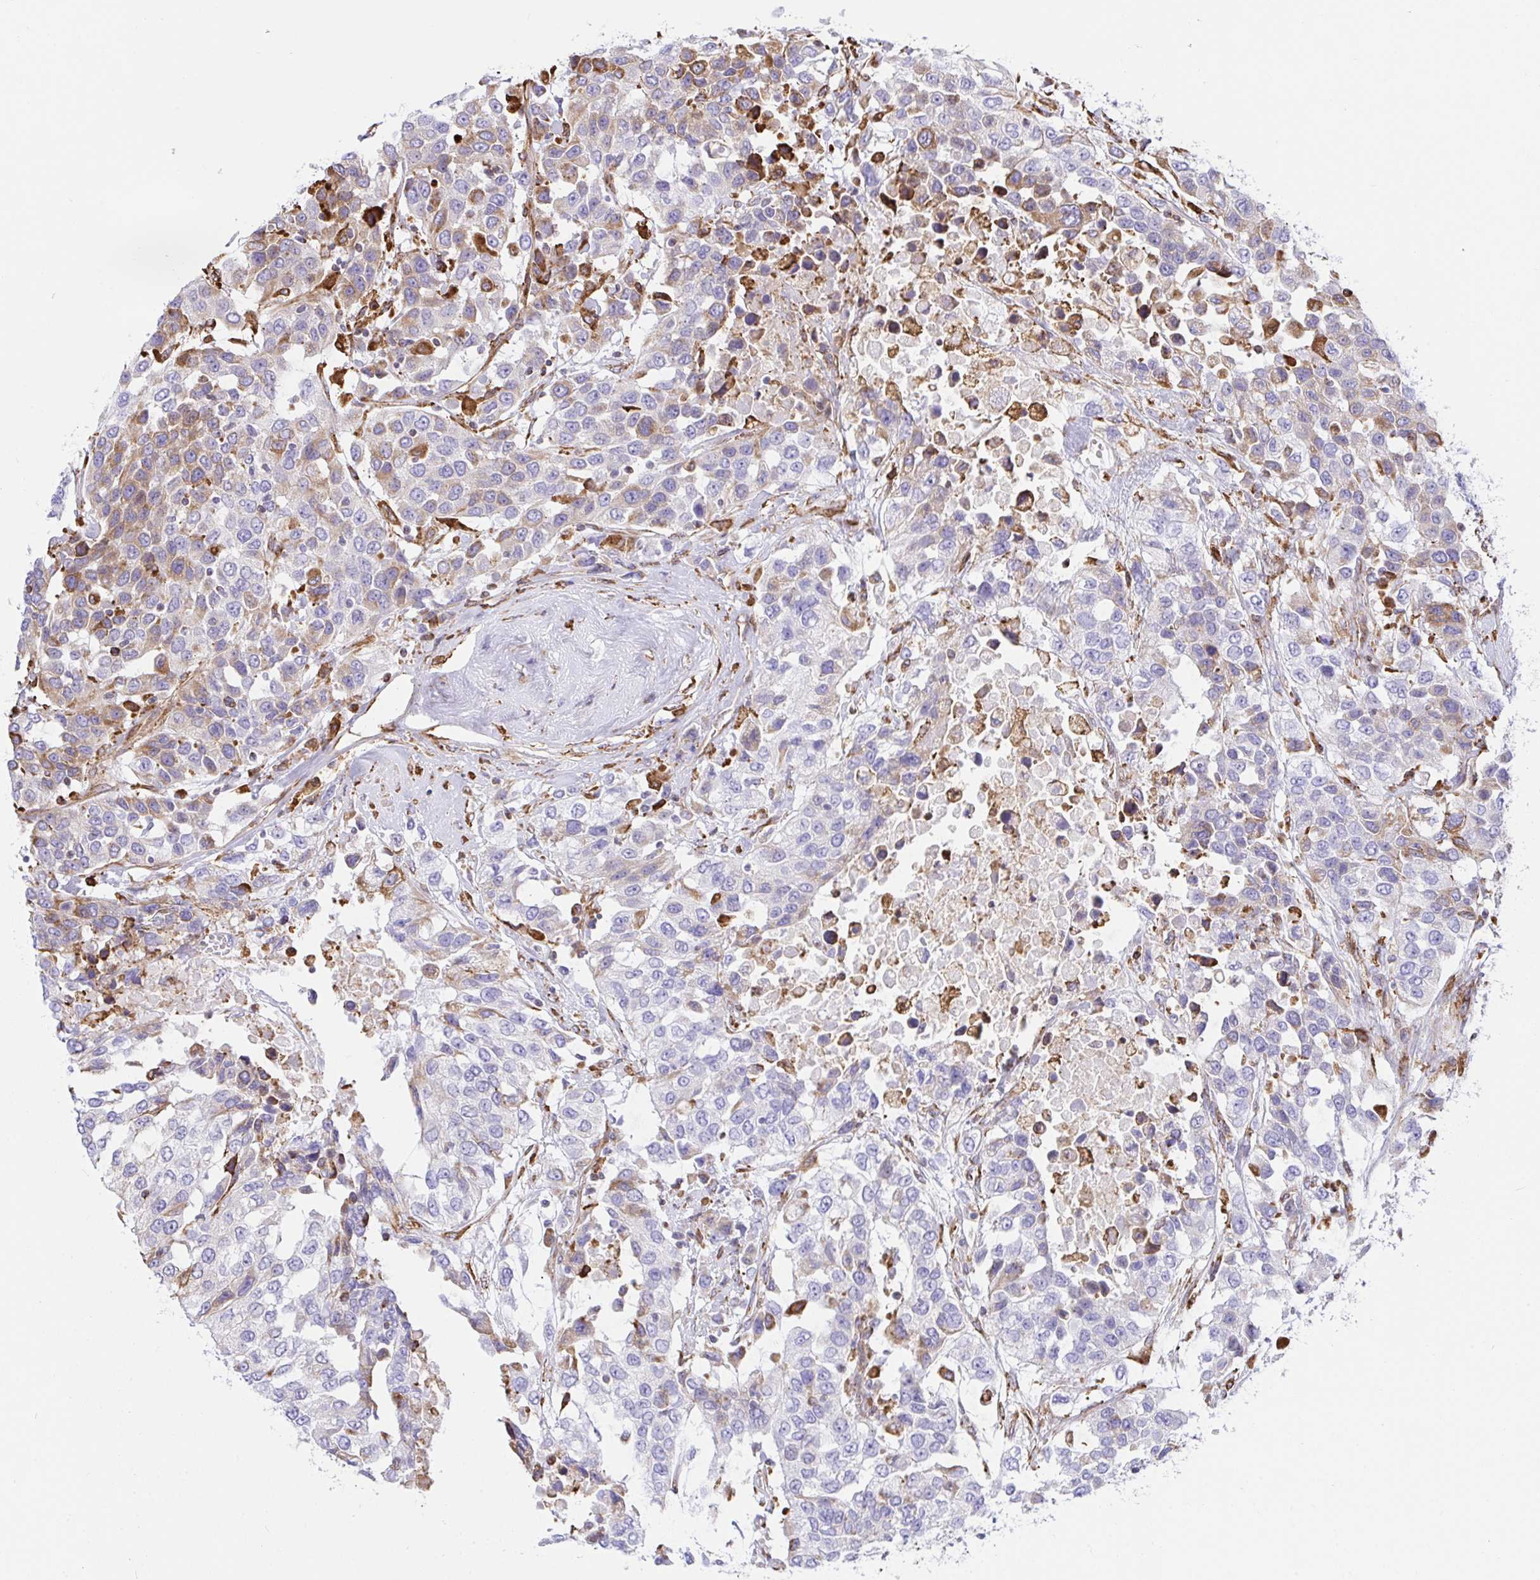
{"staining": {"intensity": "weak", "quantity": "<25%", "location": "cytoplasmic/membranous"}, "tissue": "urothelial cancer", "cell_type": "Tumor cells", "image_type": "cancer", "snomed": [{"axis": "morphology", "description": "Urothelial carcinoma, High grade"}, {"axis": "topography", "description": "Urinary bladder"}], "caption": "Tumor cells show no significant positivity in urothelial carcinoma (high-grade).", "gene": "CLGN", "patient": {"sex": "female", "age": 80}}